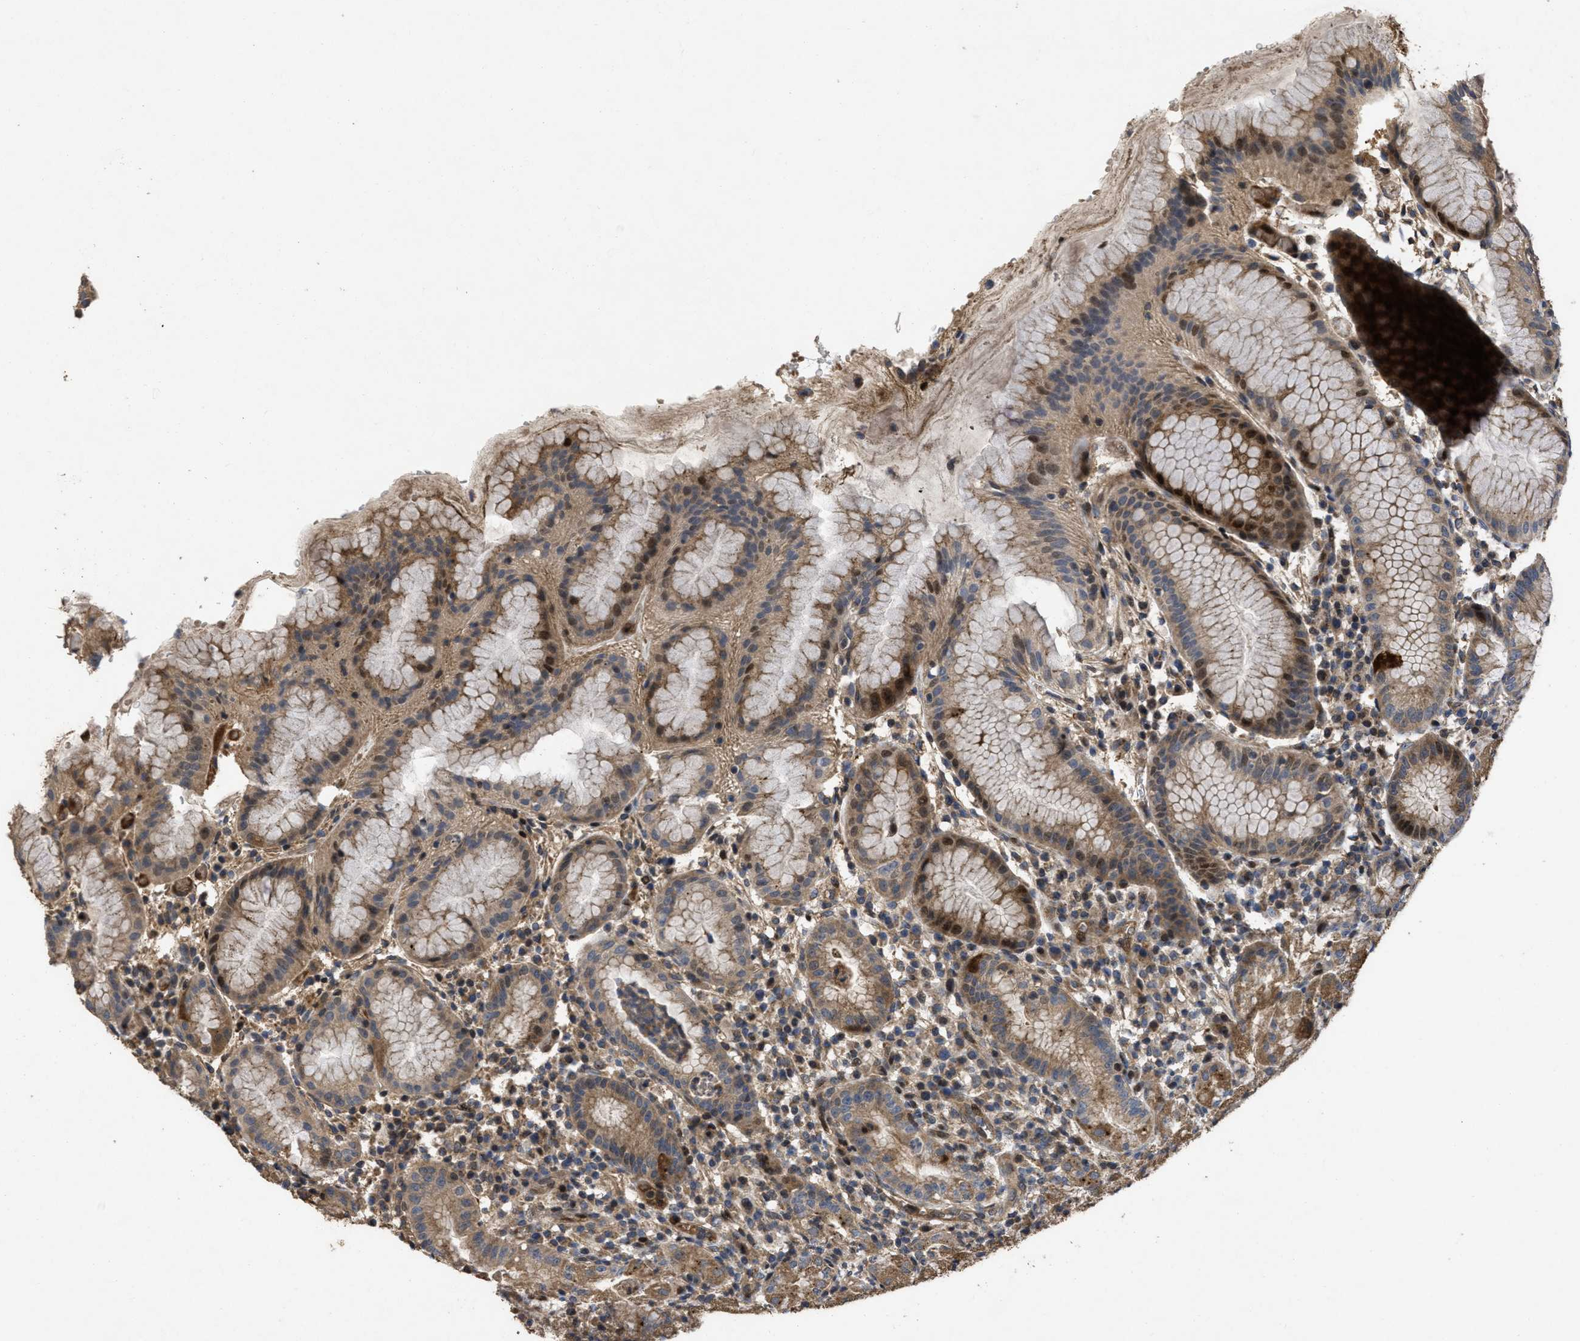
{"staining": {"intensity": "moderate", "quantity": "25%-75%", "location": "cytoplasmic/membranous,nuclear"}, "tissue": "stomach", "cell_type": "Glandular cells", "image_type": "normal", "snomed": [{"axis": "morphology", "description": "Normal tissue, NOS"}, {"axis": "topography", "description": "Stomach"}, {"axis": "topography", "description": "Stomach, lower"}], "caption": "This histopathology image displays immunohistochemistry staining of unremarkable human stomach, with medium moderate cytoplasmic/membranous,nuclear positivity in about 25%-75% of glandular cells.", "gene": "CBR3", "patient": {"sex": "female", "age": 75}}